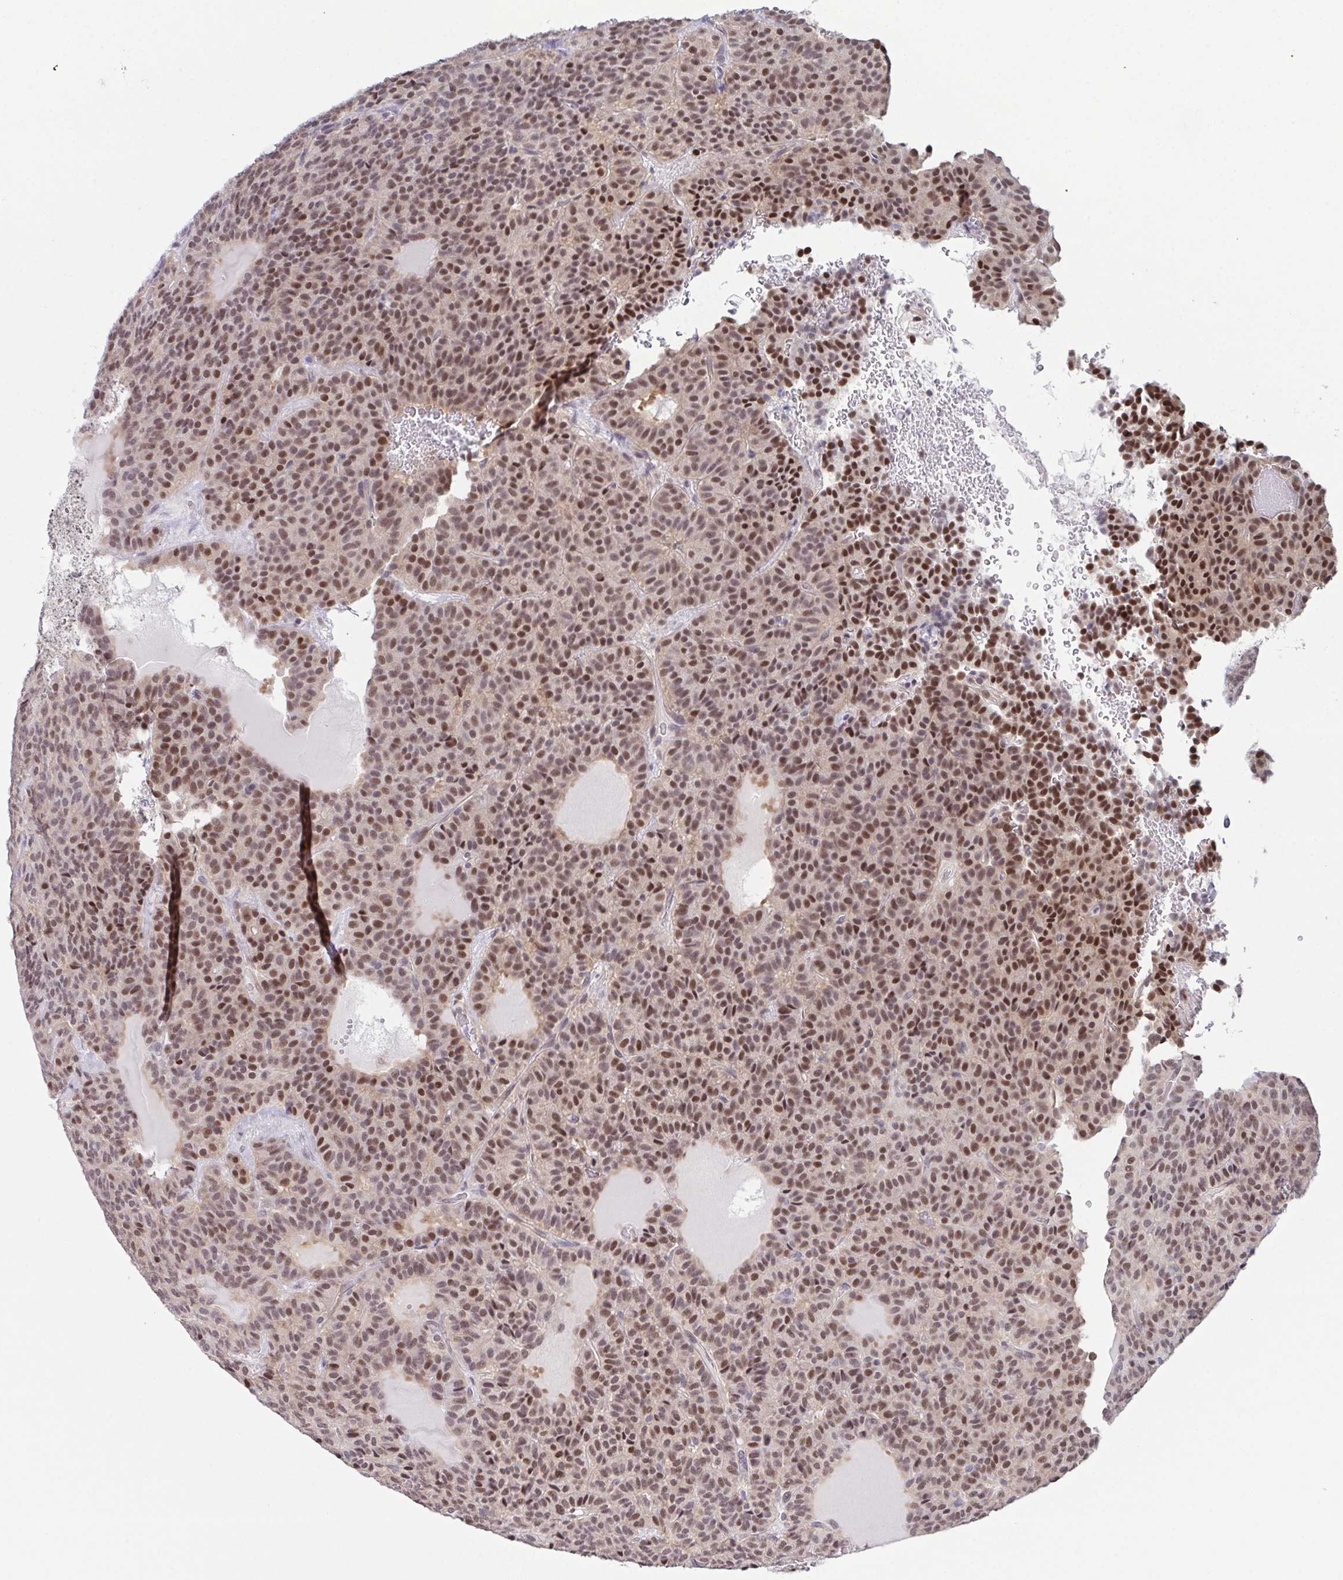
{"staining": {"intensity": "moderate", "quantity": ">75%", "location": "nuclear"}, "tissue": "carcinoid", "cell_type": "Tumor cells", "image_type": "cancer", "snomed": [{"axis": "morphology", "description": "Carcinoid, malignant, NOS"}, {"axis": "topography", "description": "Lung"}], "caption": "Immunohistochemical staining of carcinoid (malignant) displays medium levels of moderate nuclear protein positivity in about >75% of tumor cells. (DAB (3,3'-diaminobenzidine) IHC, brown staining for protein, blue staining for nuclei).", "gene": "DNAJB1", "patient": {"sex": "male", "age": 70}}